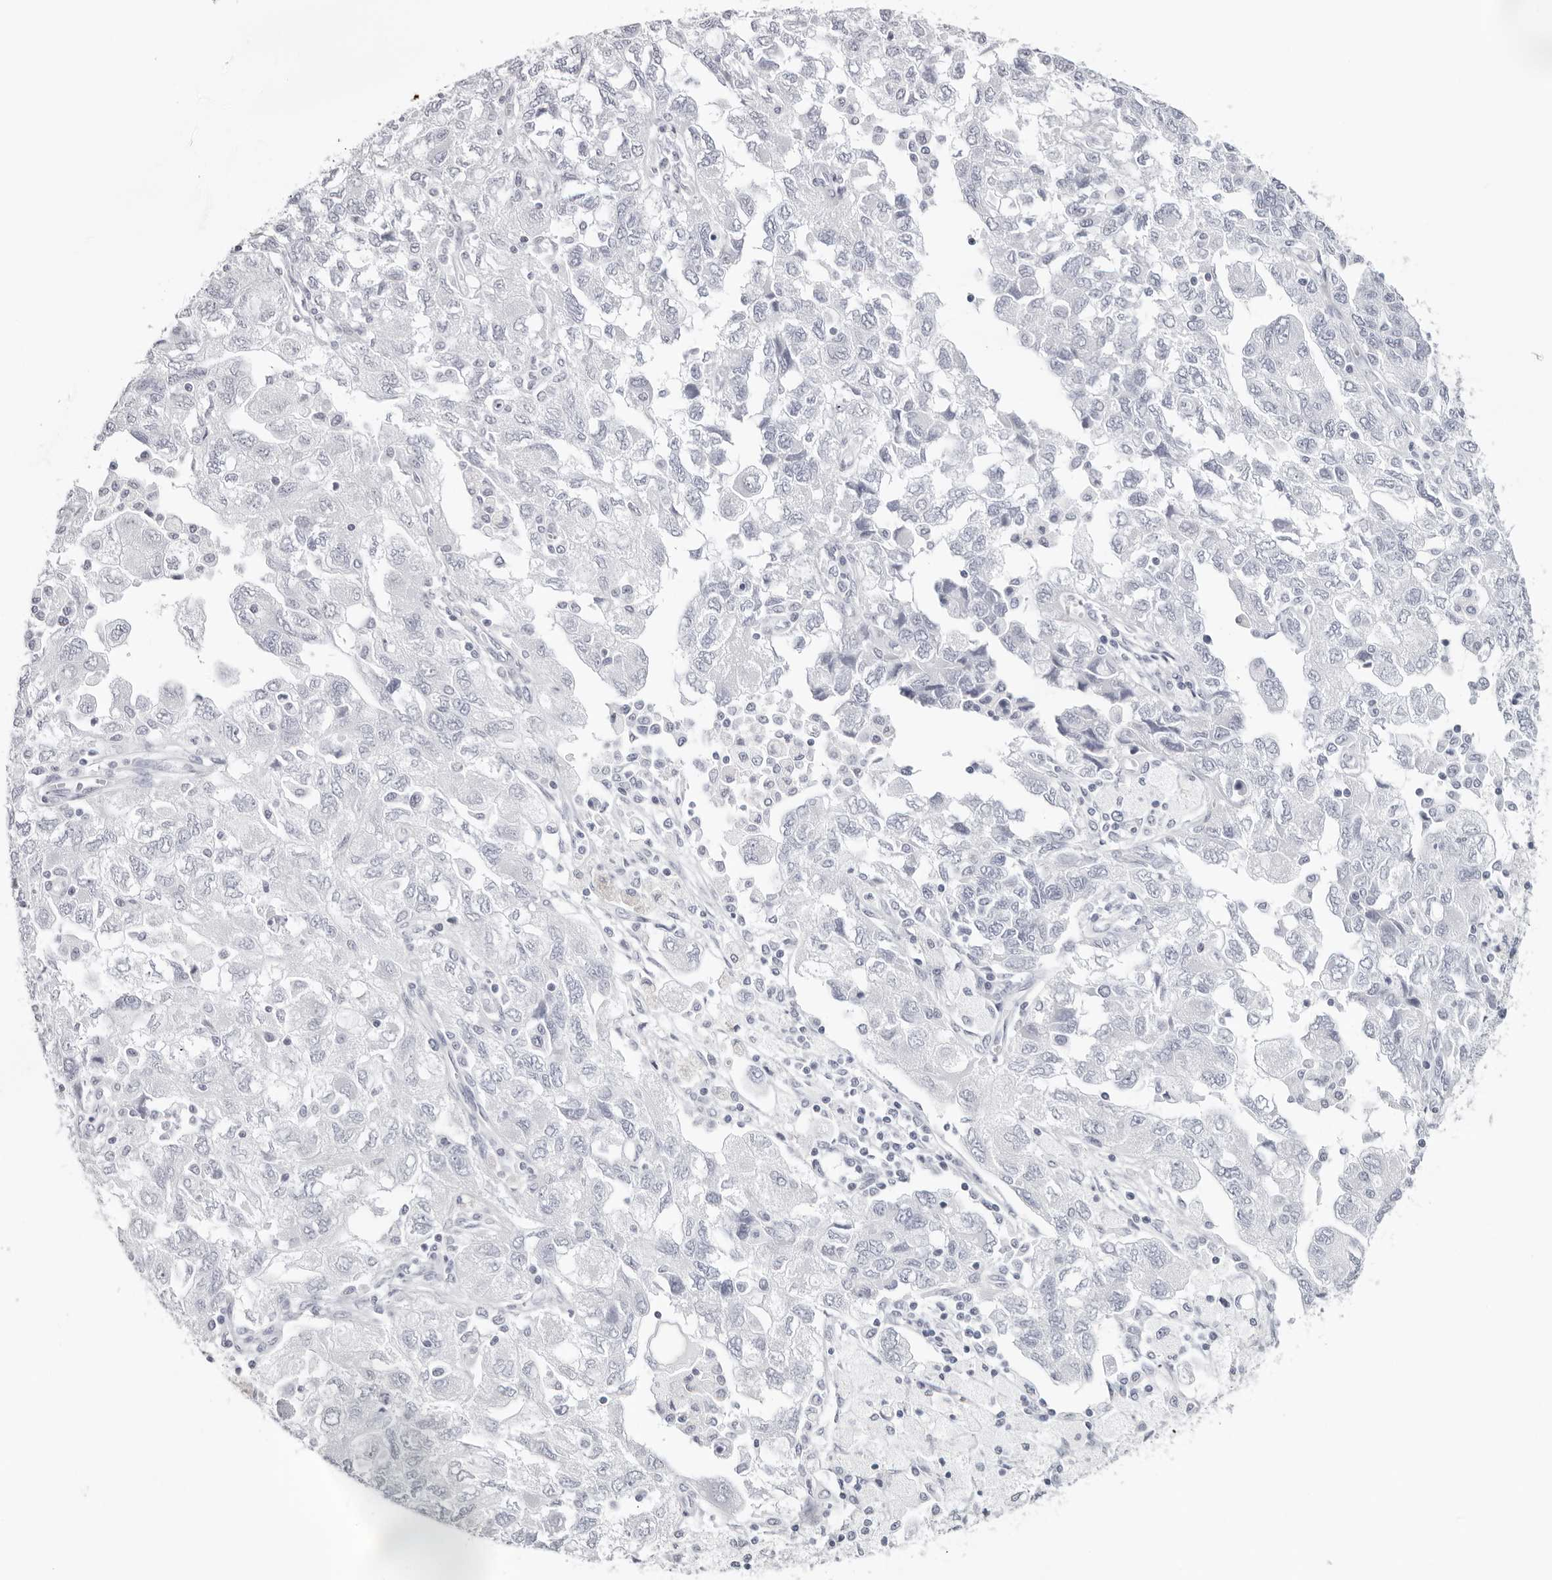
{"staining": {"intensity": "negative", "quantity": "none", "location": "none"}, "tissue": "ovarian cancer", "cell_type": "Tumor cells", "image_type": "cancer", "snomed": [{"axis": "morphology", "description": "Carcinoma, NOS"}, {"axis": "morphology", "description": "Cystadenocarcinoma, serous, NOS"}, {"axis": "topography", "description": "Ovary"}], "caption": "The micrograph exhibits no significant positivity in tumor cells of ovarian cancer (serous cystadenocarcinoma).", "gene": "INSL3", "patient": {"sex": "female", "age": 69}}